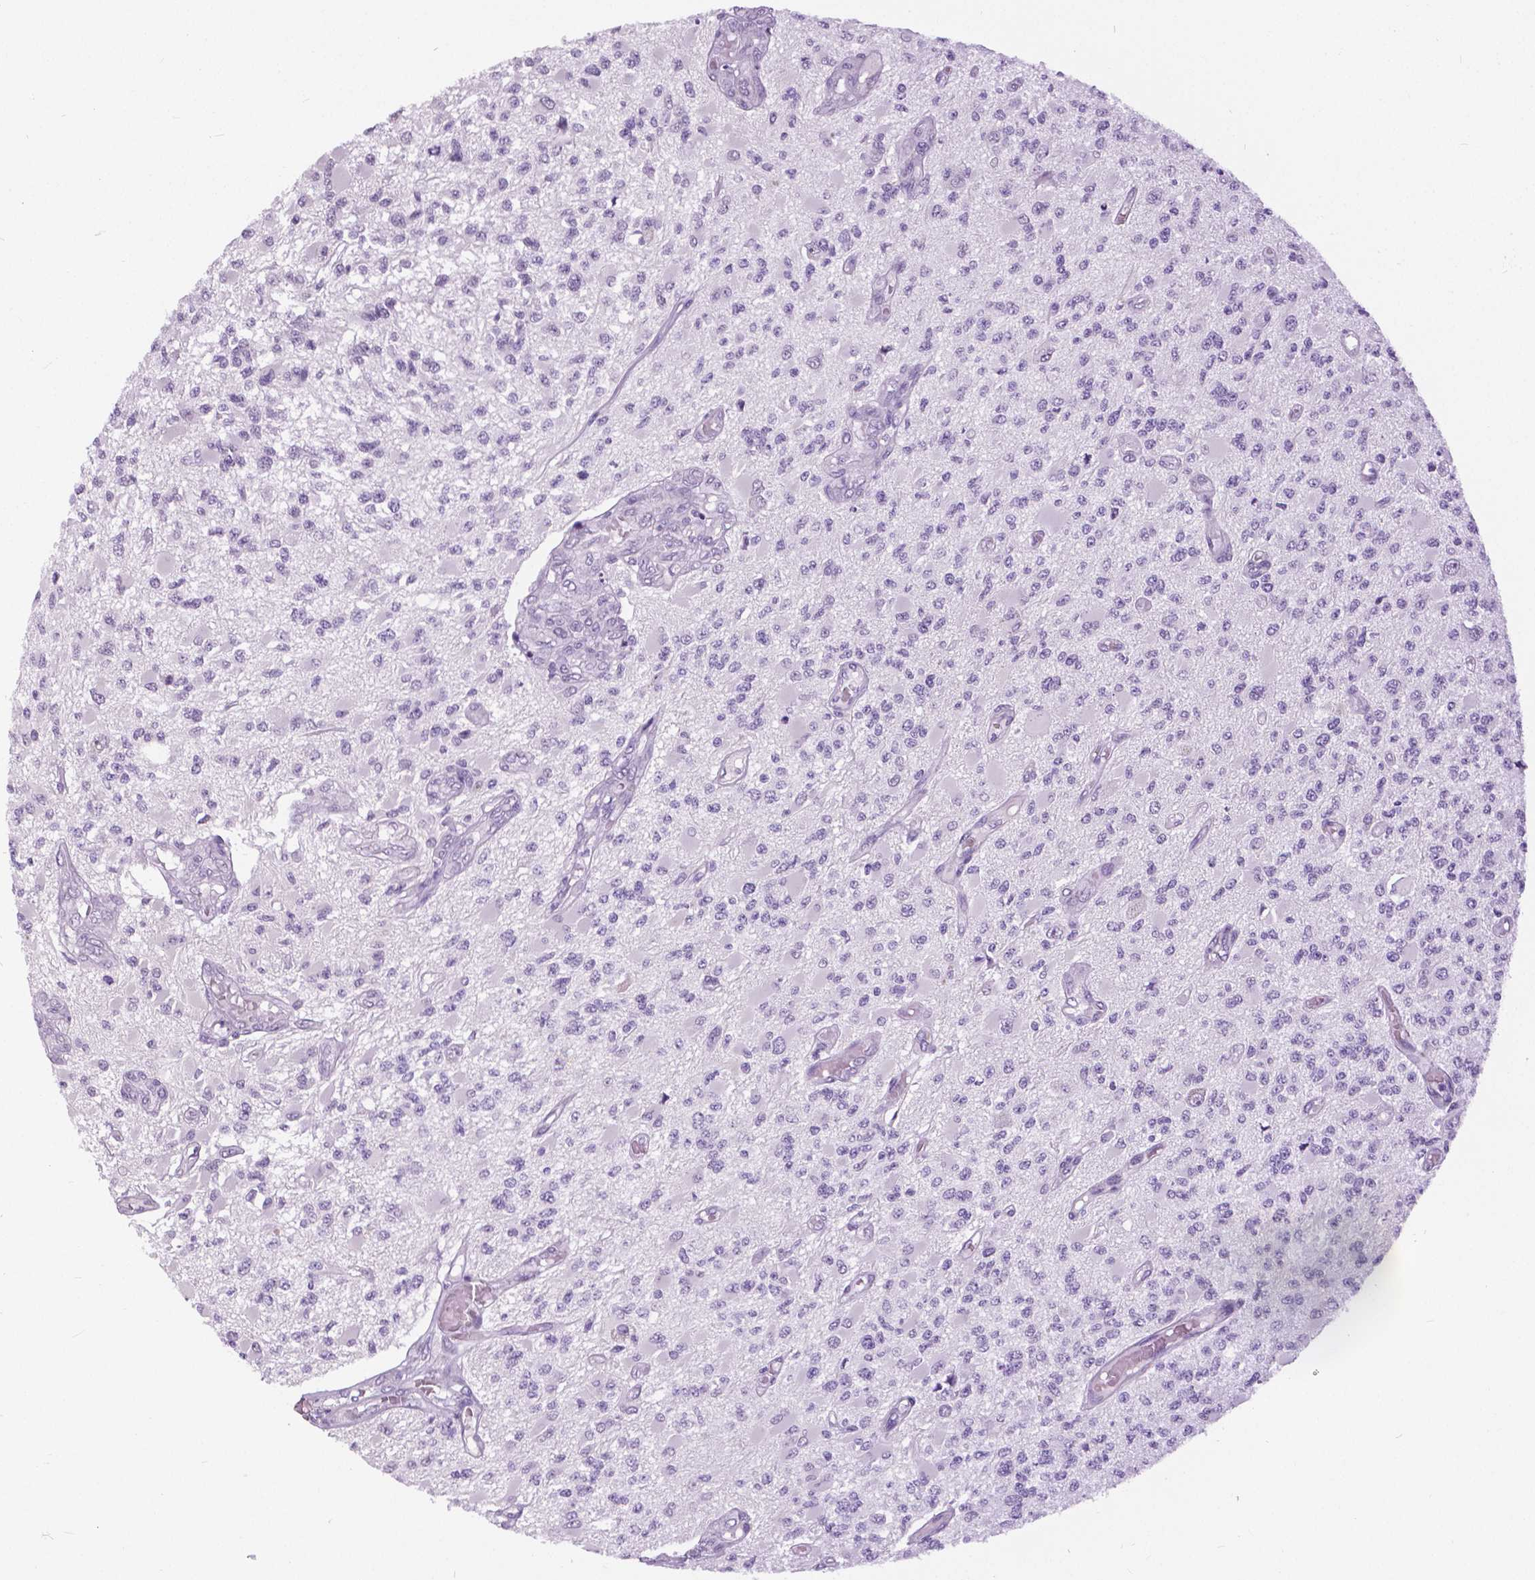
{"staining": {"intensity": "negative", "quantity": "none", "location": "none"}, "tissue": "glioma", "cell_type": "Tumor cells", "image_type": "cancer", "snomed": [{"axis": "morphology", "description": "Glioma, malignant, High grade"}, {"axis": "topography", "description": "Brain"}], "caption": "Immunohistochemical staining of glioma demonstrates no significant positivity in tumor cells.", "gene": "MYOM1", "patient": {"sex": "female", "age": 63}}